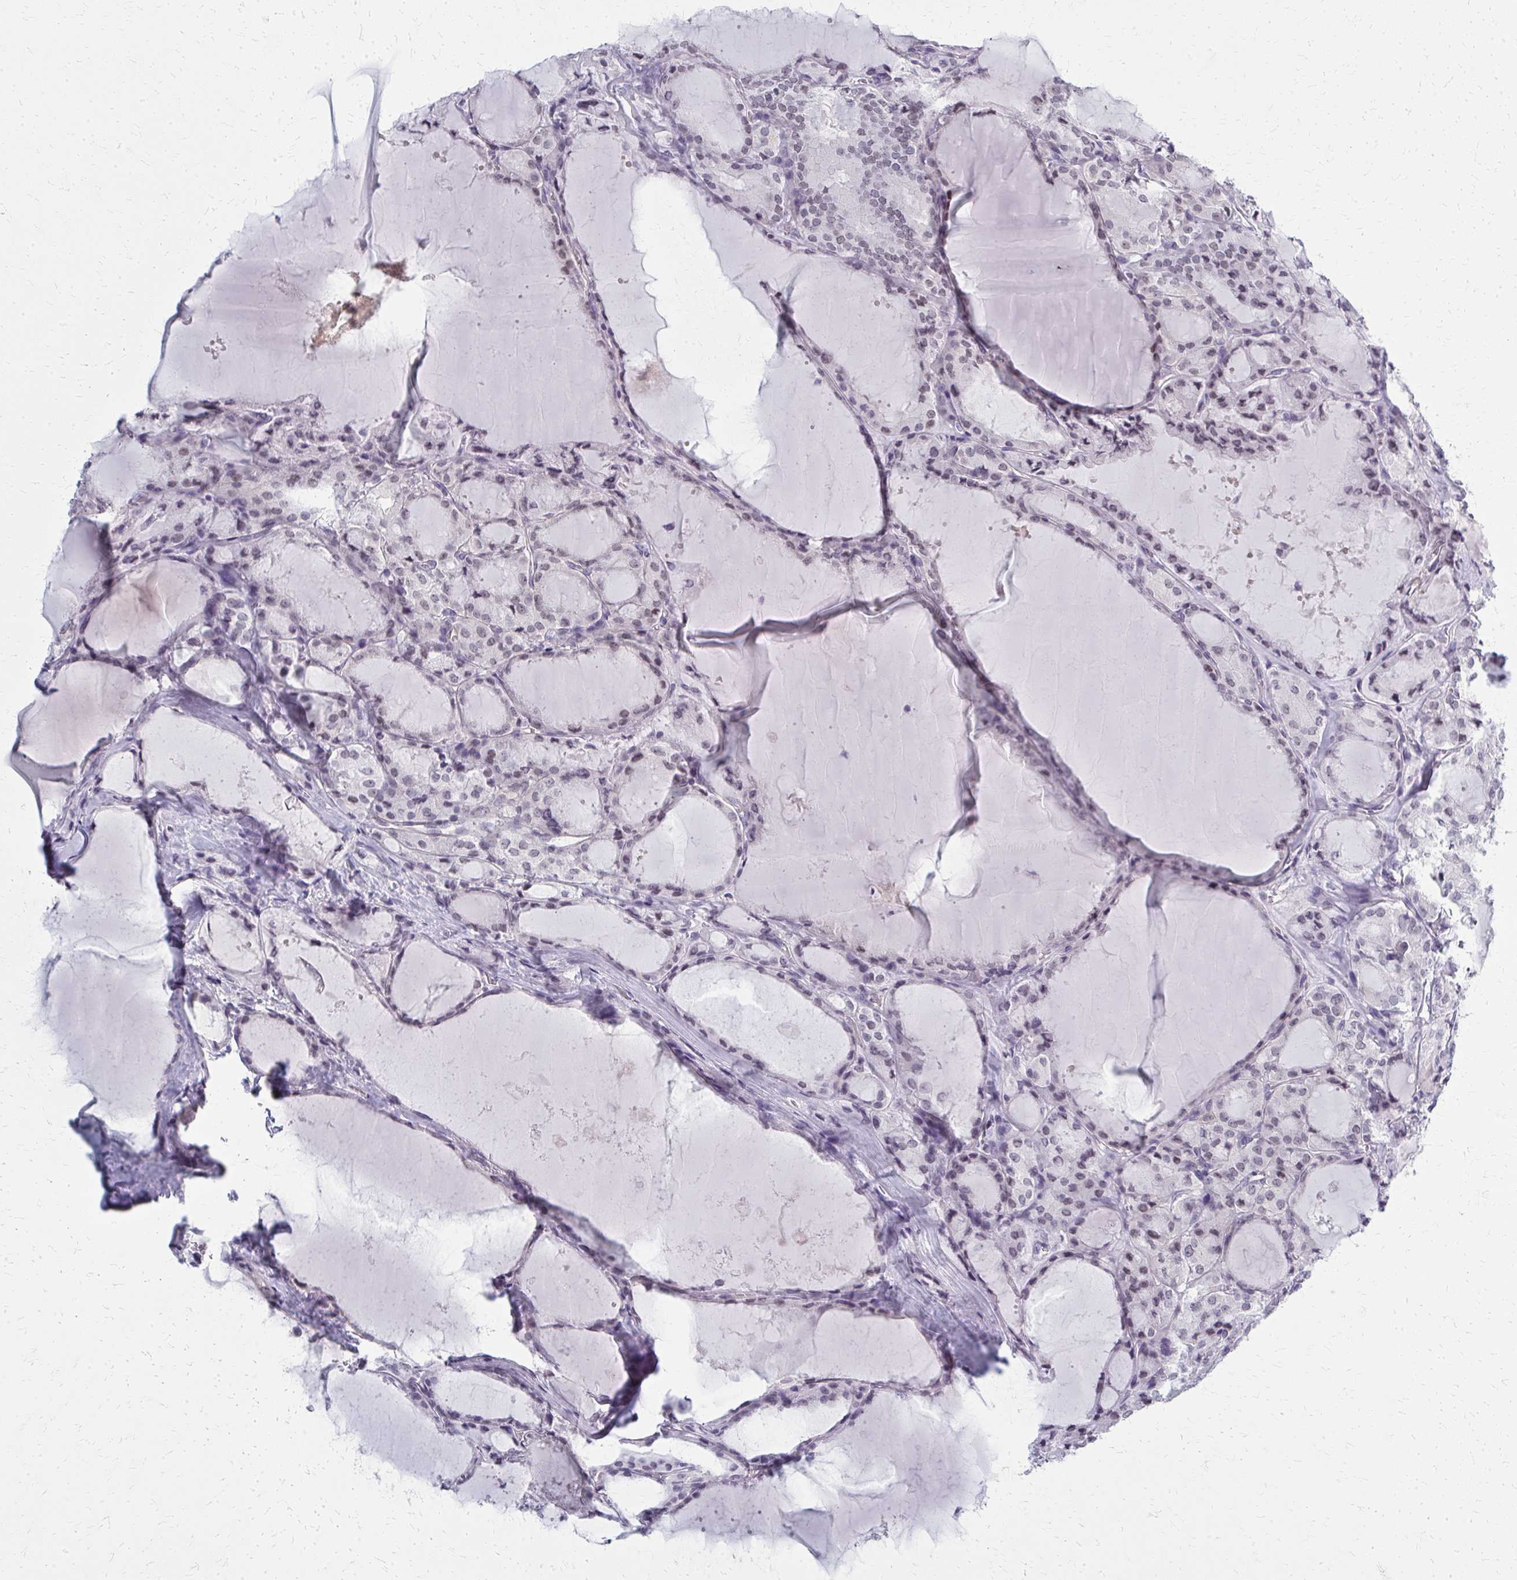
{"staining": {"intensity": "weak", "quantity": "<25%", "location": "nuclear"}, "tissue": "thyroid cancer", "cell_type": "Tumor cells", "image_type": "cancer", "snomed": [{"axis": "morphology", "description": "Papillary adenocarcinoma, NOS"}, {"axis": "topography", "description": "Thyroid gland"}], "caption": "This is a histopathology image of immunohistochemistry (IHC) staining of papillary adenocarcinoma (thyroid), which shows no staining in tumor cells.", "gene": "CASQ2", "patient": {"sex": "male", "age": 87}}